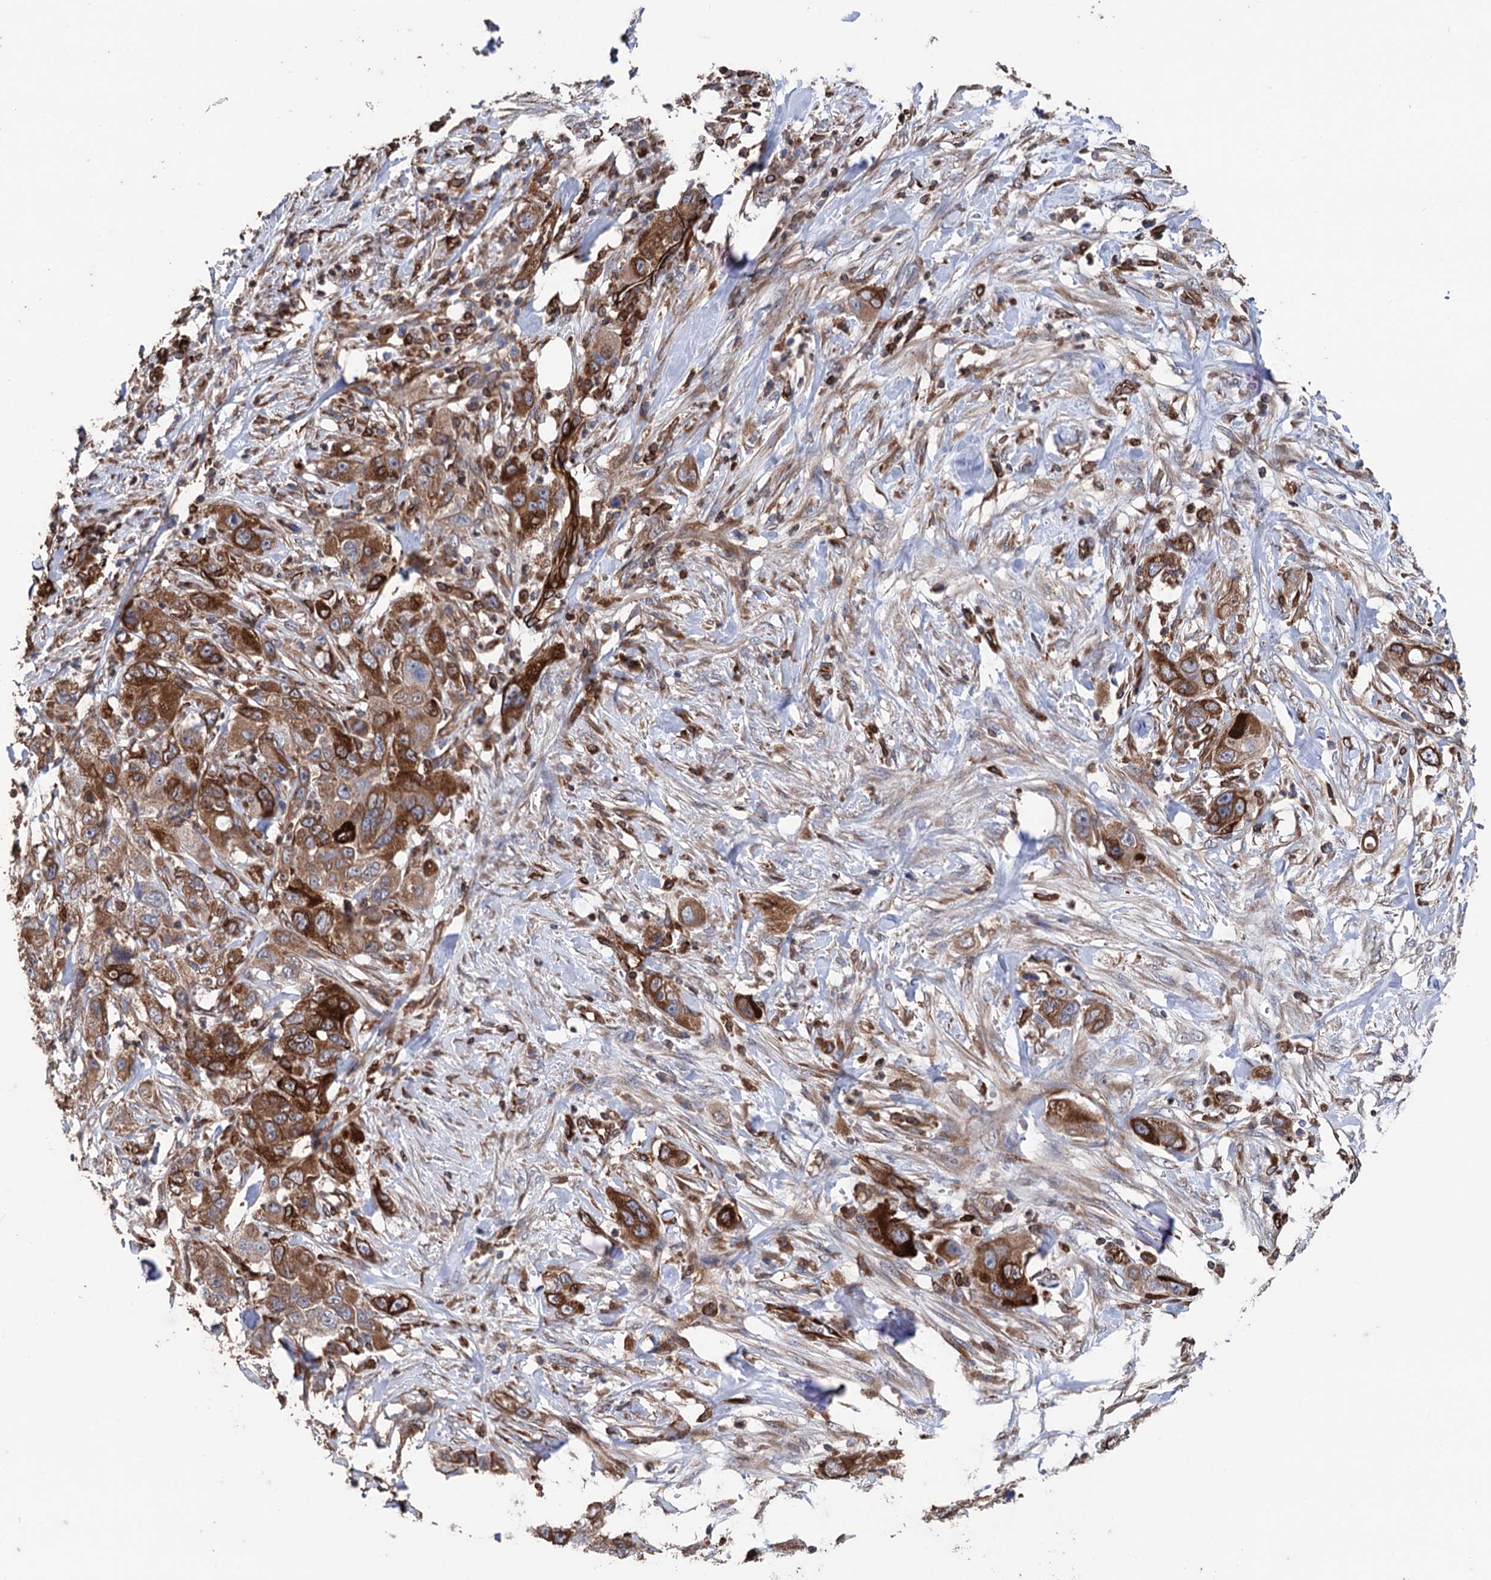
{"staining": {"intensity": "strong", "quantity": "25%-75%", "location": "cytoplasmic/membranous"}, "tissue": "pancreatic cancer", "cell_type": "Tumor cells", "image_type": "cancer", "snomed": [{"axis": "morphology", "description": "Adenocarcinoma, NOS"}, {"axis": "topography", "description": "Pancreas"}], "caption": "IHC of human pancreatic cancer (adenocarcinoma) demonstrates high levels of strong cytoplasmic/membranous expression in approximately 25%-75% of tumor cells. The protein of interest is stained brown, and the nuclei are stained in blue (DAB IHC with brightfield microscopy, high magnification).", "gene": "STING1", "patient": {"sex": "female", "age": 78}}